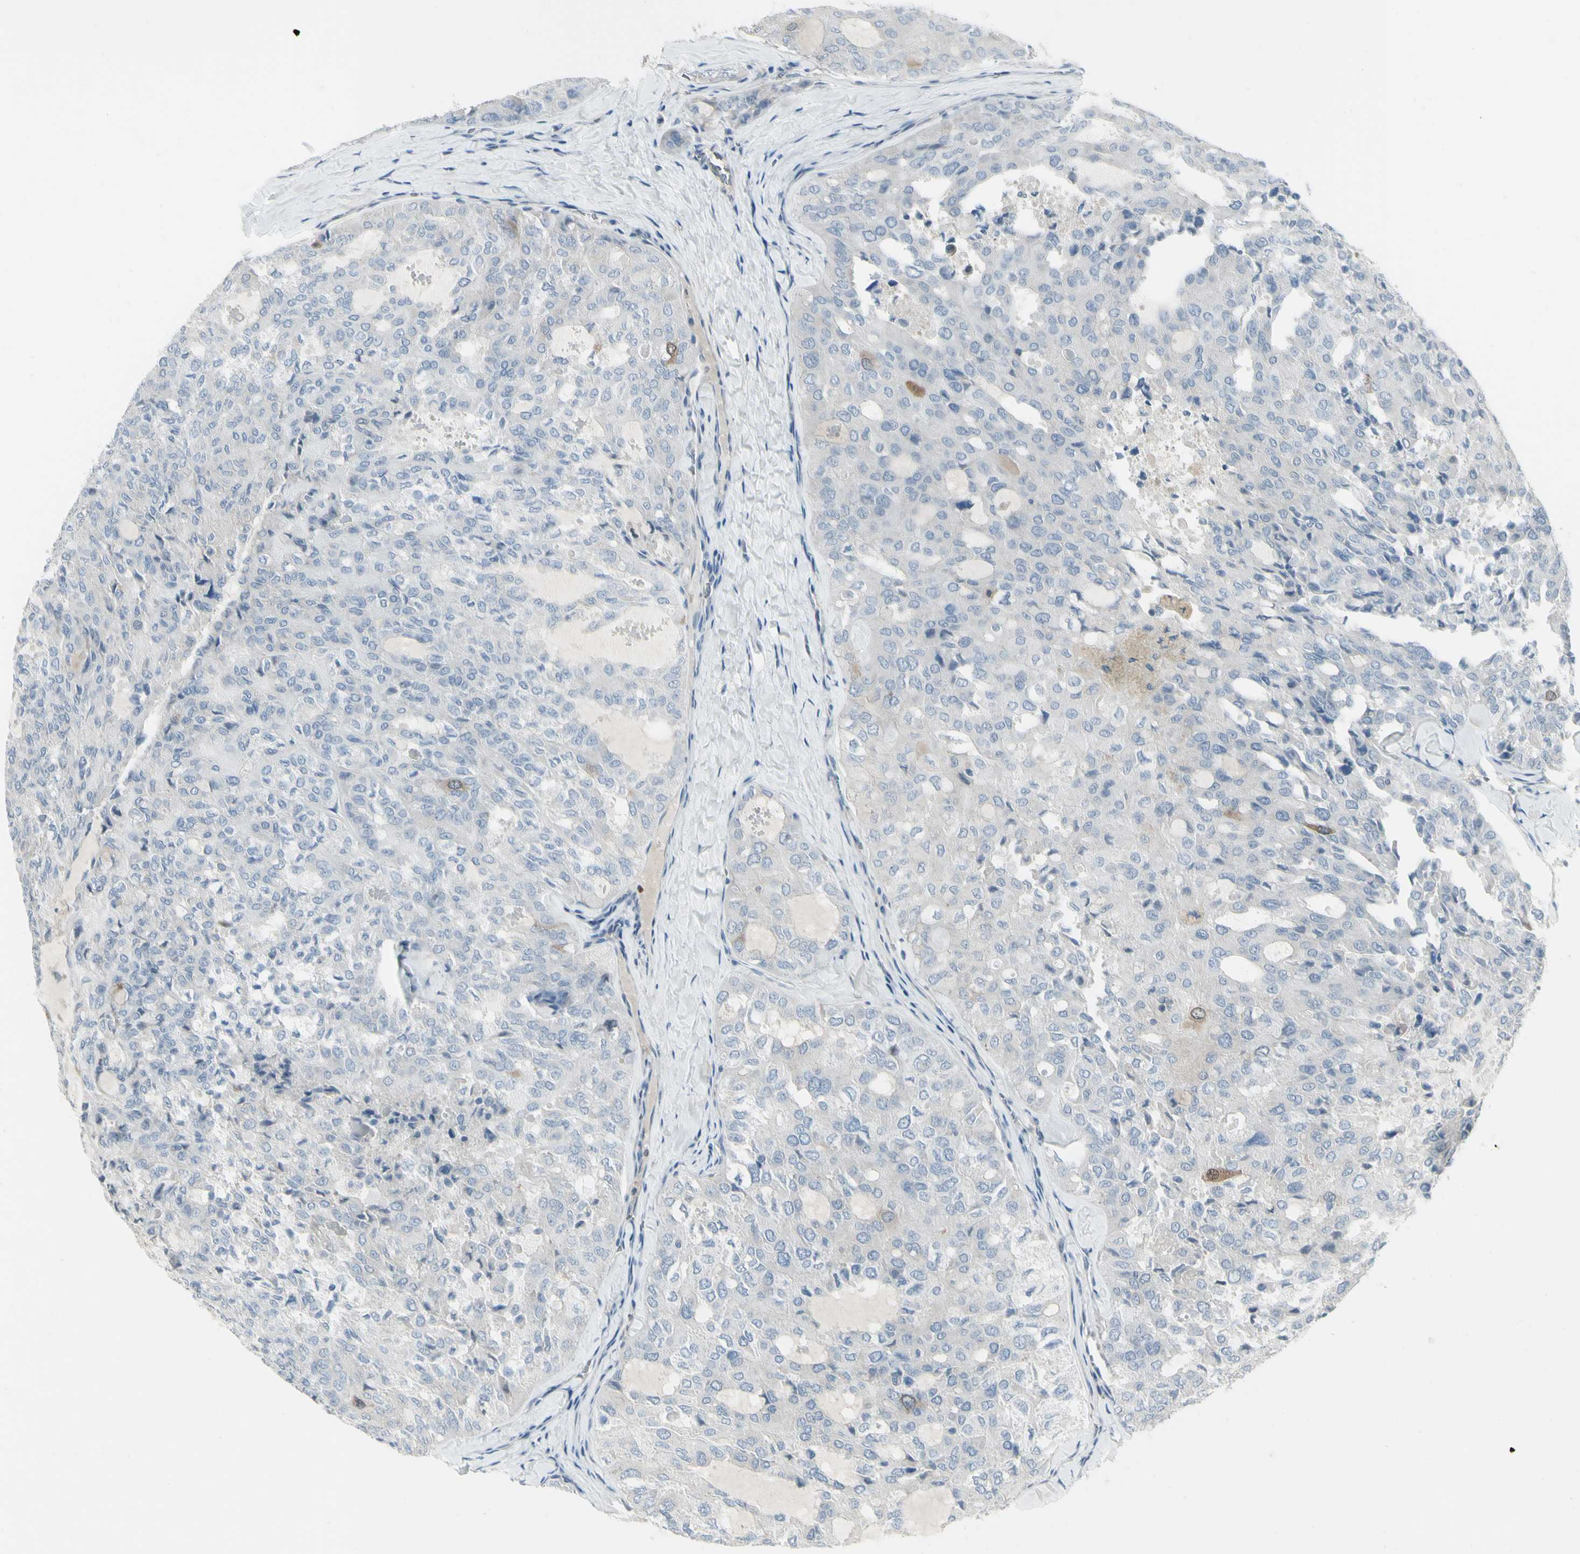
{"staining": {"intensity": "weak", "quantity": "<25%", "location": "cytoplasmic/membranous"}, "tissue": "thyroid cancer", "cell_type": "Tumor cells", "image_type": "cancer", "snomed": [{"axis": "morphology", "description": "Follicular adenoma carcinoma, NOS"}, {"axis": "topography", "description": "Thyroid gland"}], "caption": "There is no significant staining in tumor cells of thyroid cancer.", "gene": "CCNB2", "patient": {"sex": "male", "age": 75}}